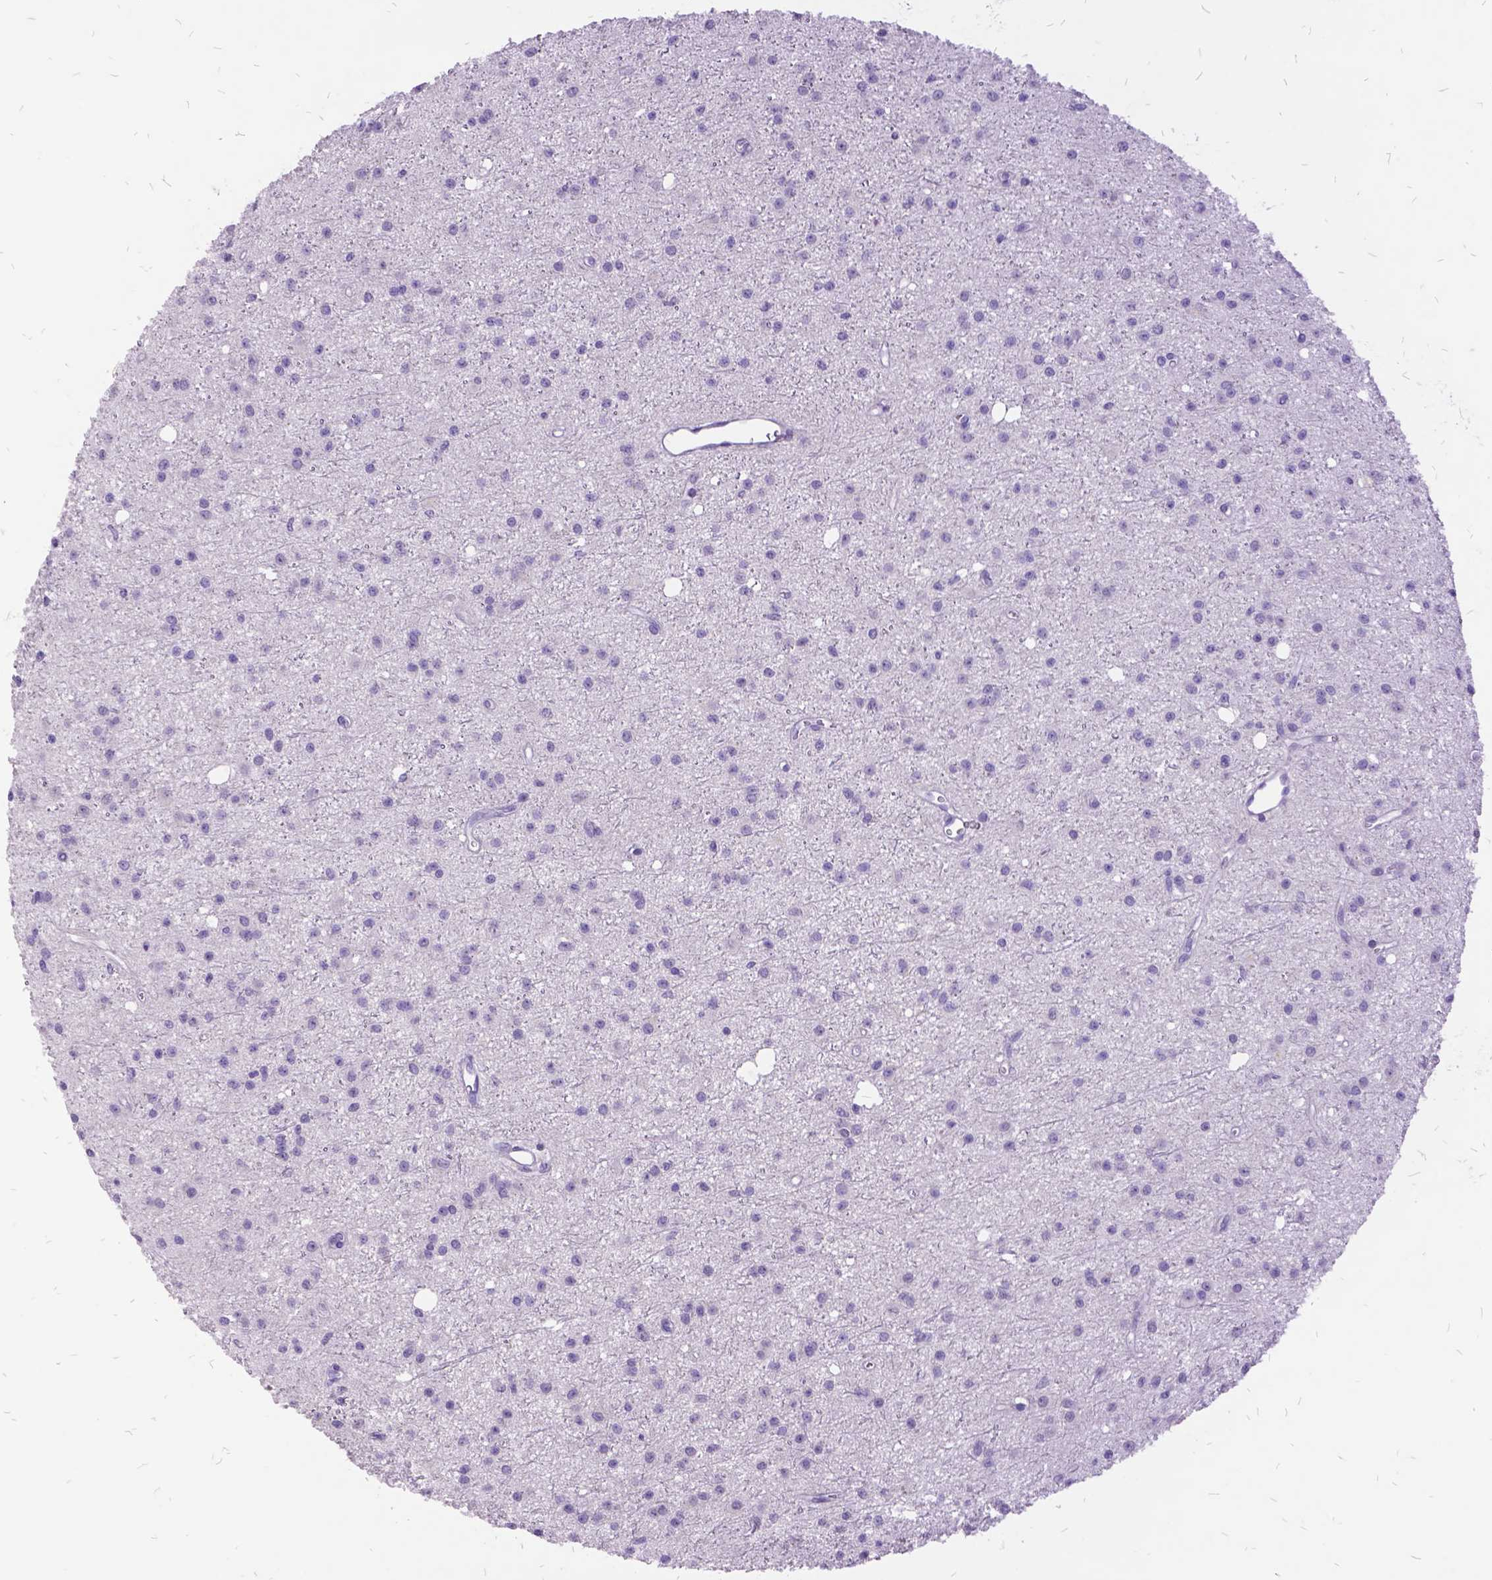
{"staining": {"intensity": "negative", "quantity": "none", "location": "none"}, "tissue": "glioma", "cell_type": "Tumor cells", "image_type": "cancer", "snomed": [{"axis": "morphology", "description": "Glioma, malignant, Low grade"}, {"axis": "topography", "description": "Brain"}], "caption": "Immunohistochemical staining of human malignant glioma (low-grade) displays no significant staining in tumor cells.", "gene": "ITGB6", "patient": {"sex": "male", "age": 27}}